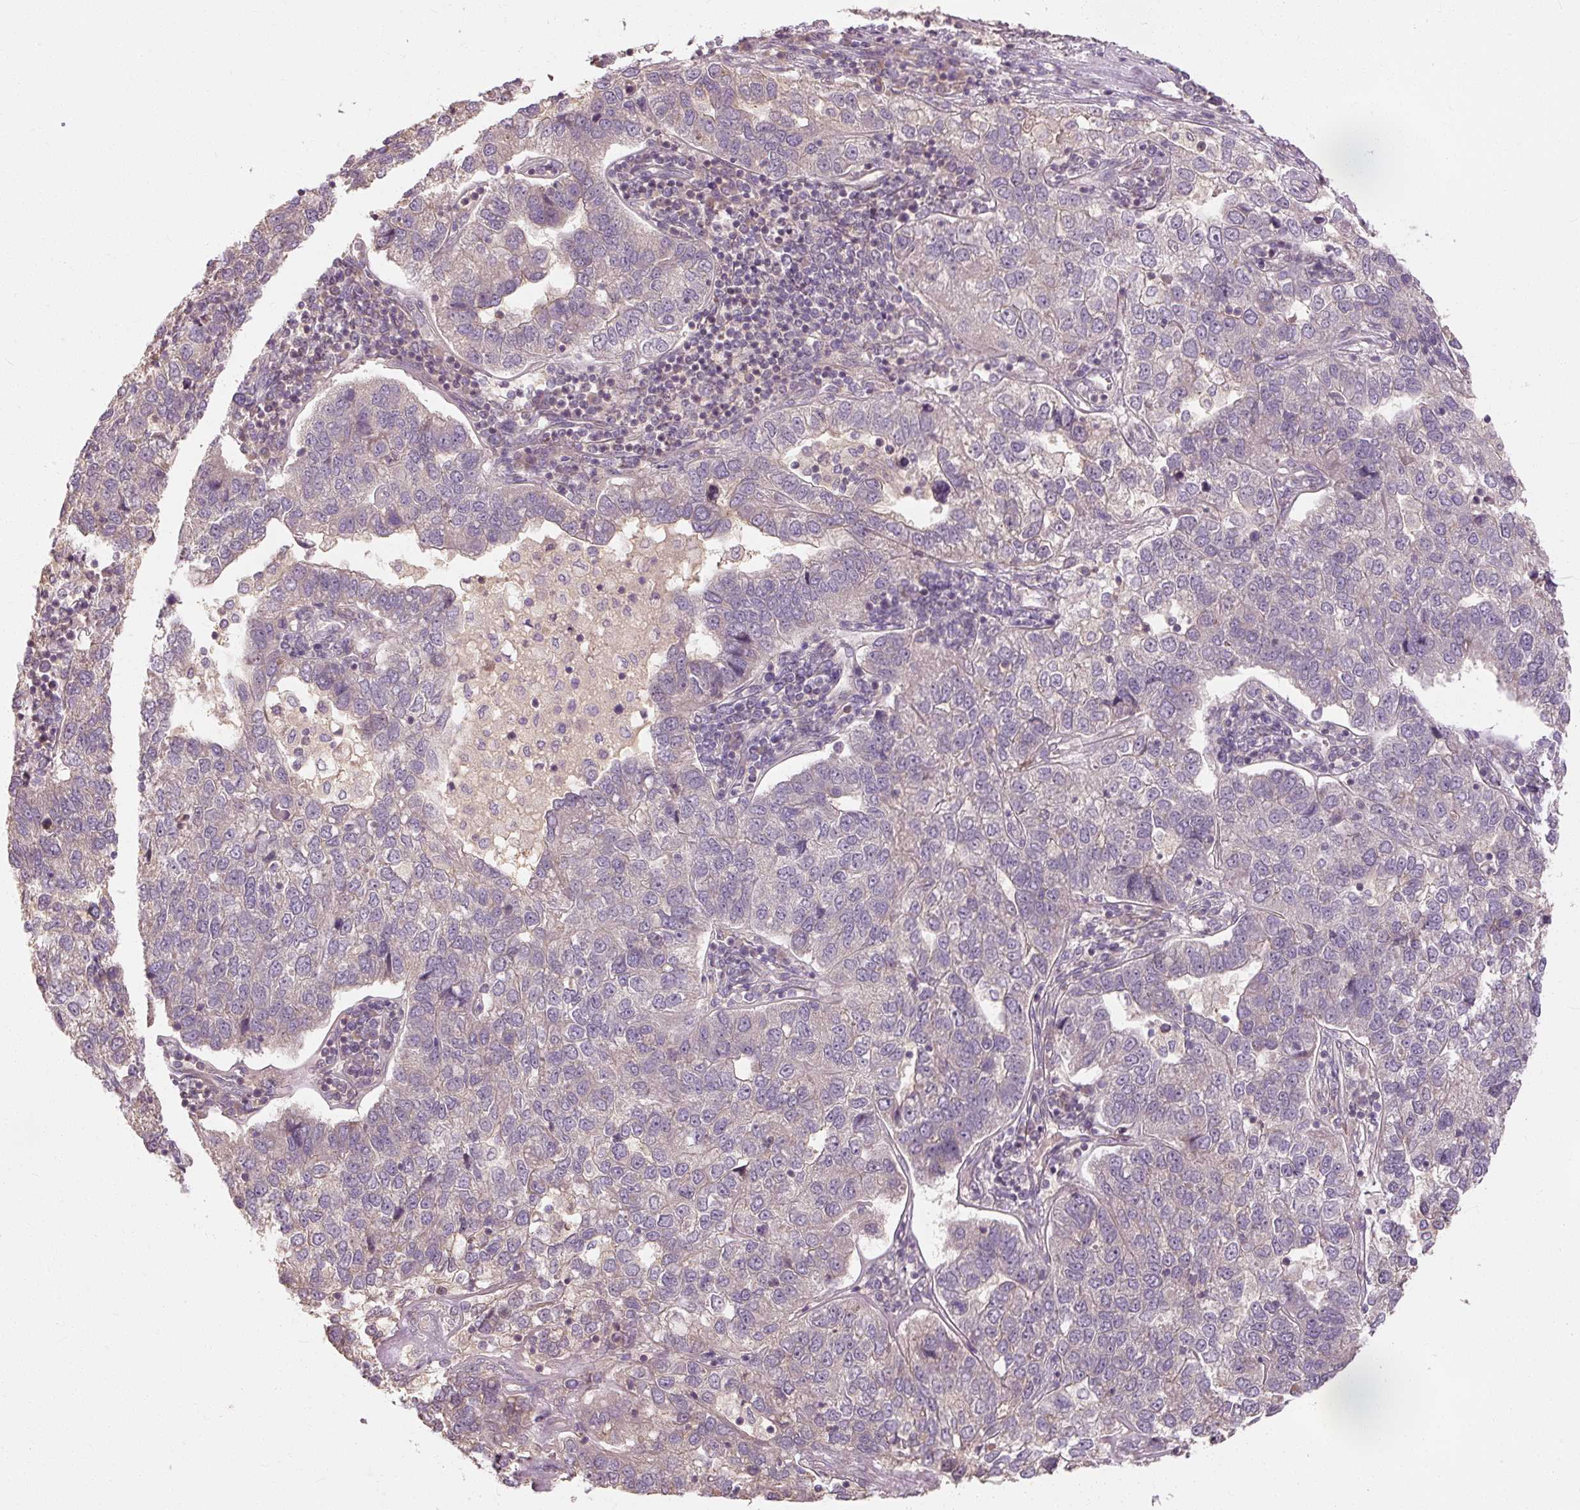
{"staining": {"intensity": "negative", "quantity": "none", "location": "none"}, "tissue": "pancreatic cancer", "cell_type": "Tumor cells", "image_type": "cancer", "snomed": [{"axis": "morphology", "description": "Adenocarcinoma, NOS"}, {"axis": "topography", "description": "Pancreas"}], "caption": "IHC image of neoplastic tissue: human pancreatic cancer stained with DAB demonstrates no significant protein positivity in tumor cells.", "gene": "RB1CC1", "patient": {"sex": "female", "age": 61}}